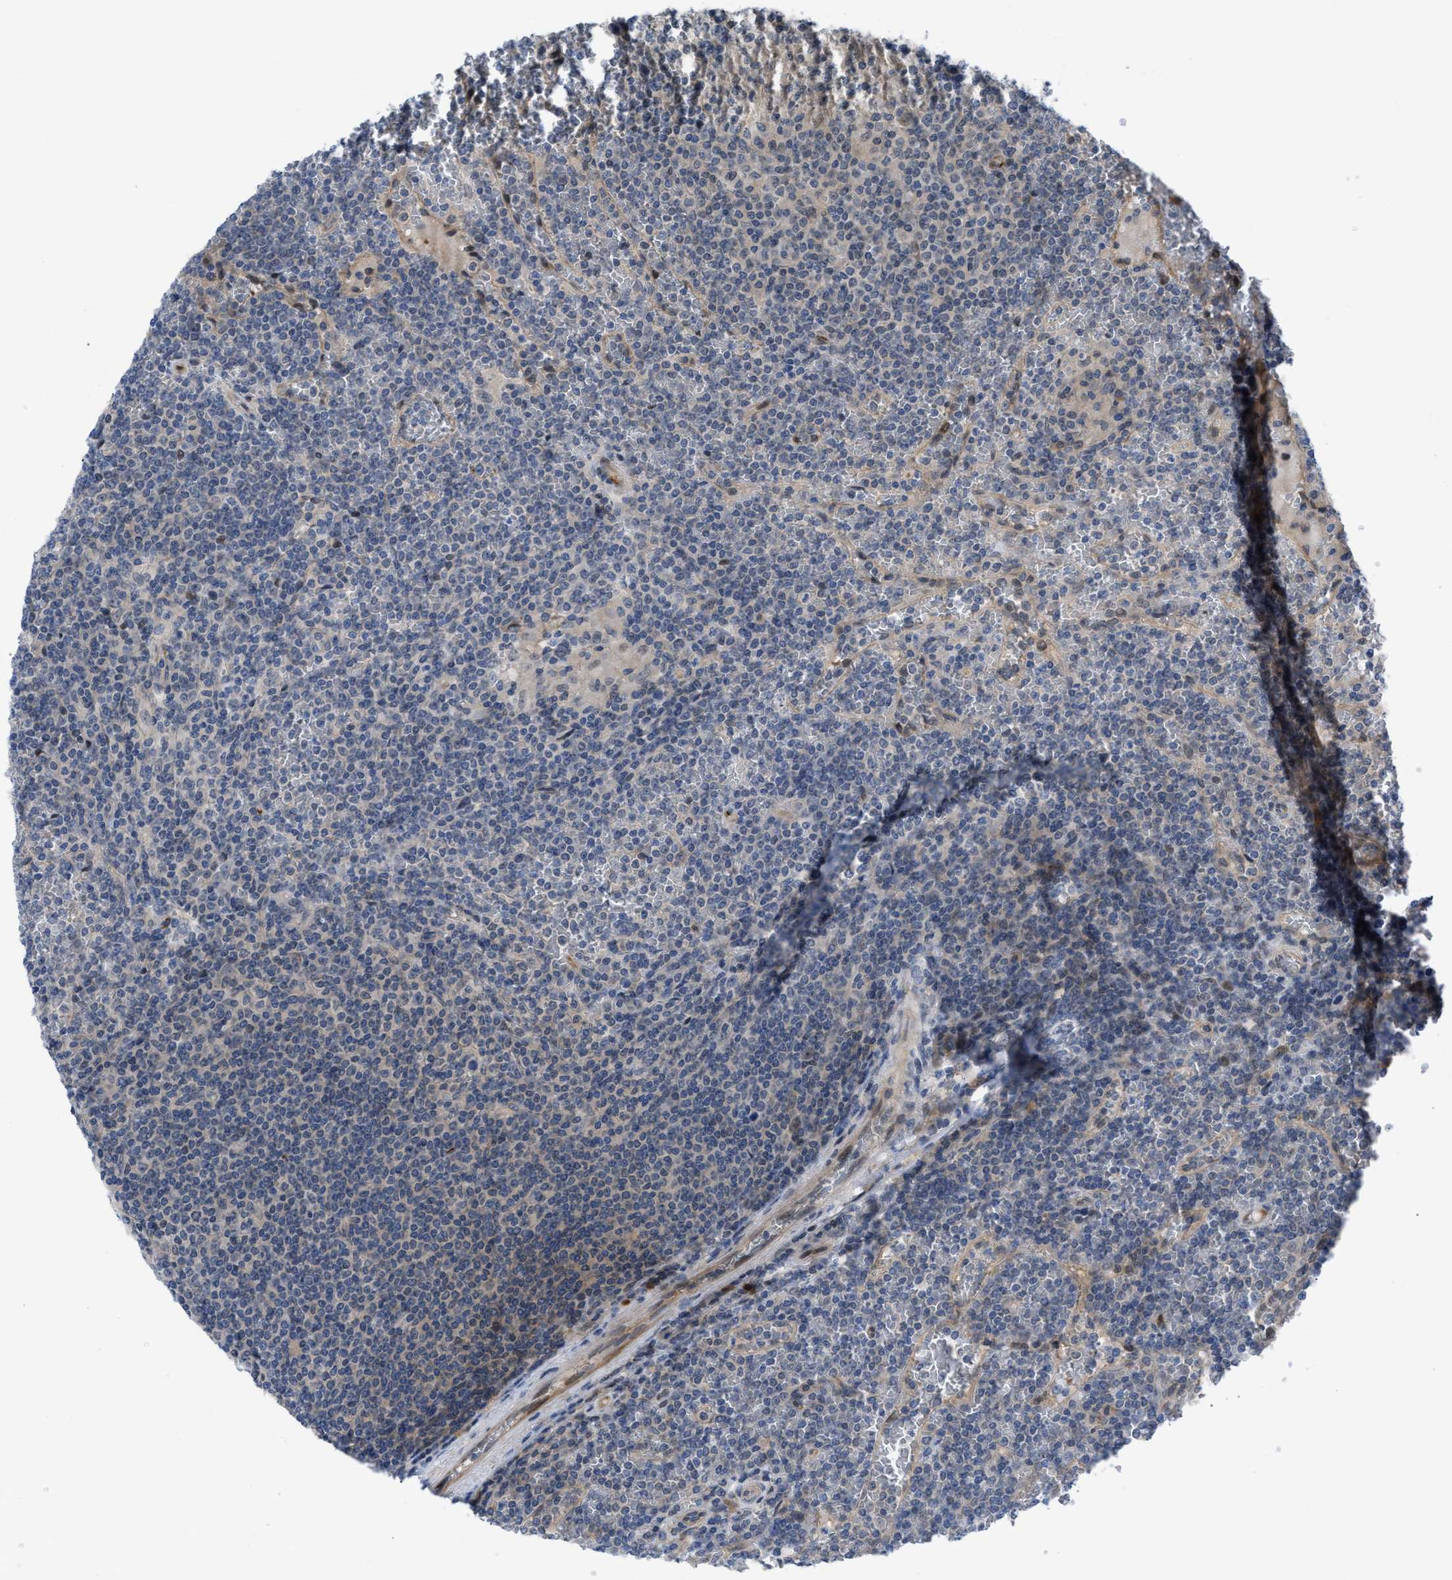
{"staining": {"intensity": "negative", "quantity": "none", "location": "none"}, "tissue": "lymphoma", "cell_type": "Tumor cells", "image_type": "cancer", "snomed": [{"axis": "morphology", "description": "Malignant lymphoma, non-Hodgkin's type, Low grade"}, {"axis": "topography", "description": "Spleen"}], "caption": "Tumor cells show no significant protein positivity in malignant lymphoma, non-Hodgkin's type (low-grade).", "gene": "IL17RE", "patient": {"sex": "female", "age": 19}}